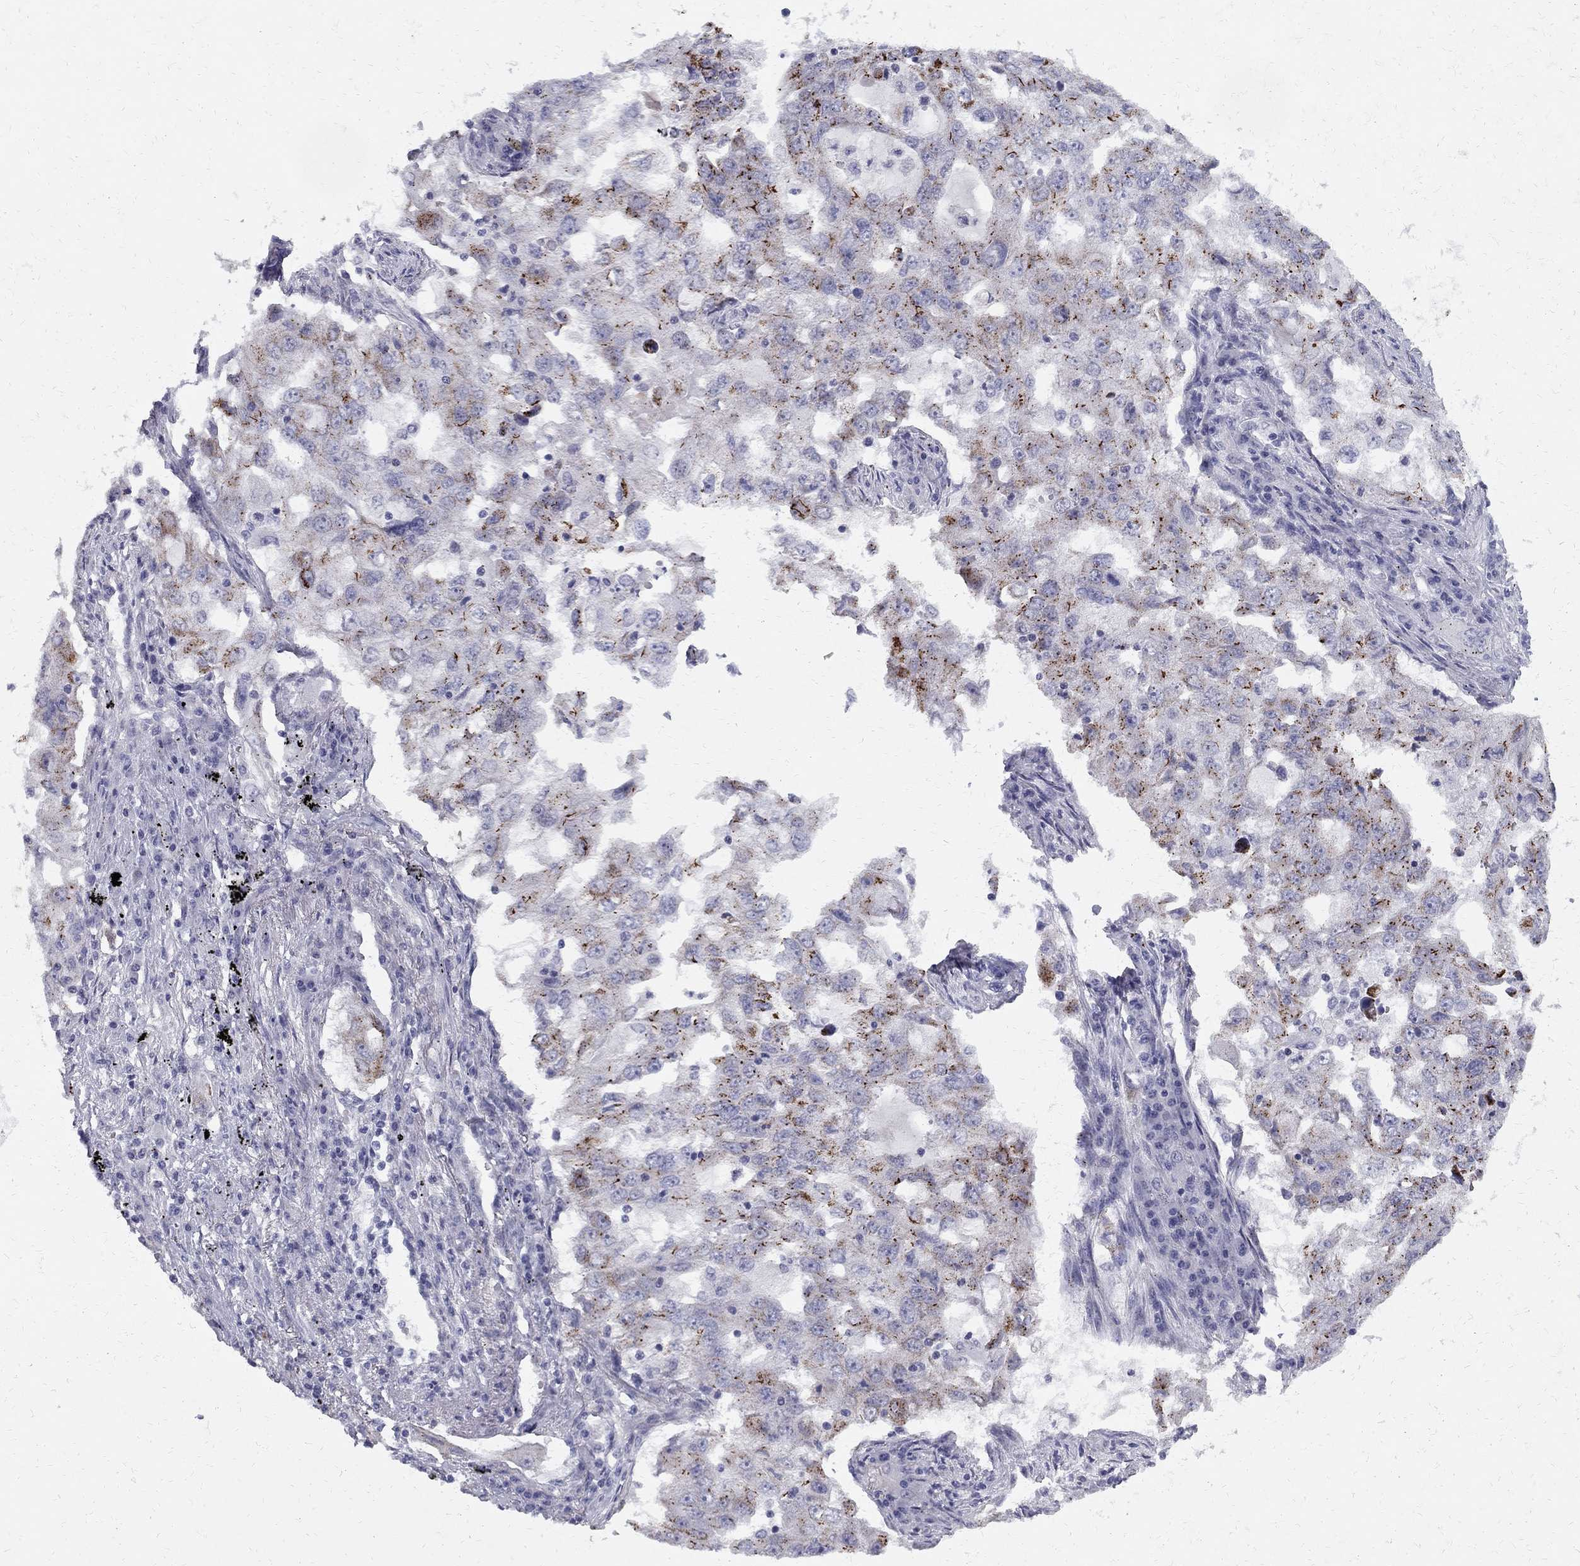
{"staining": {"intensity": "strong", "quantity": "25%-75%", "location": "cytoplasmic/membranous"}, "tissue": "lung cancer", "cell_type": "Tumor cells", "image_type": "cancer", "snomed": [{"axis": "morphology", "description": "Adenocarcinoma, NOS"}, {"axis": "topography", "description": "Lung"}], "caption": "IHC of human adenocarcinoma (lung) exhibits high levels of strong cytoplasmic/membranous expression in approximately 25%-75% of tumor cells.", "gene": "CLIC6", "patient": {"sex": "female", "age": 61}}